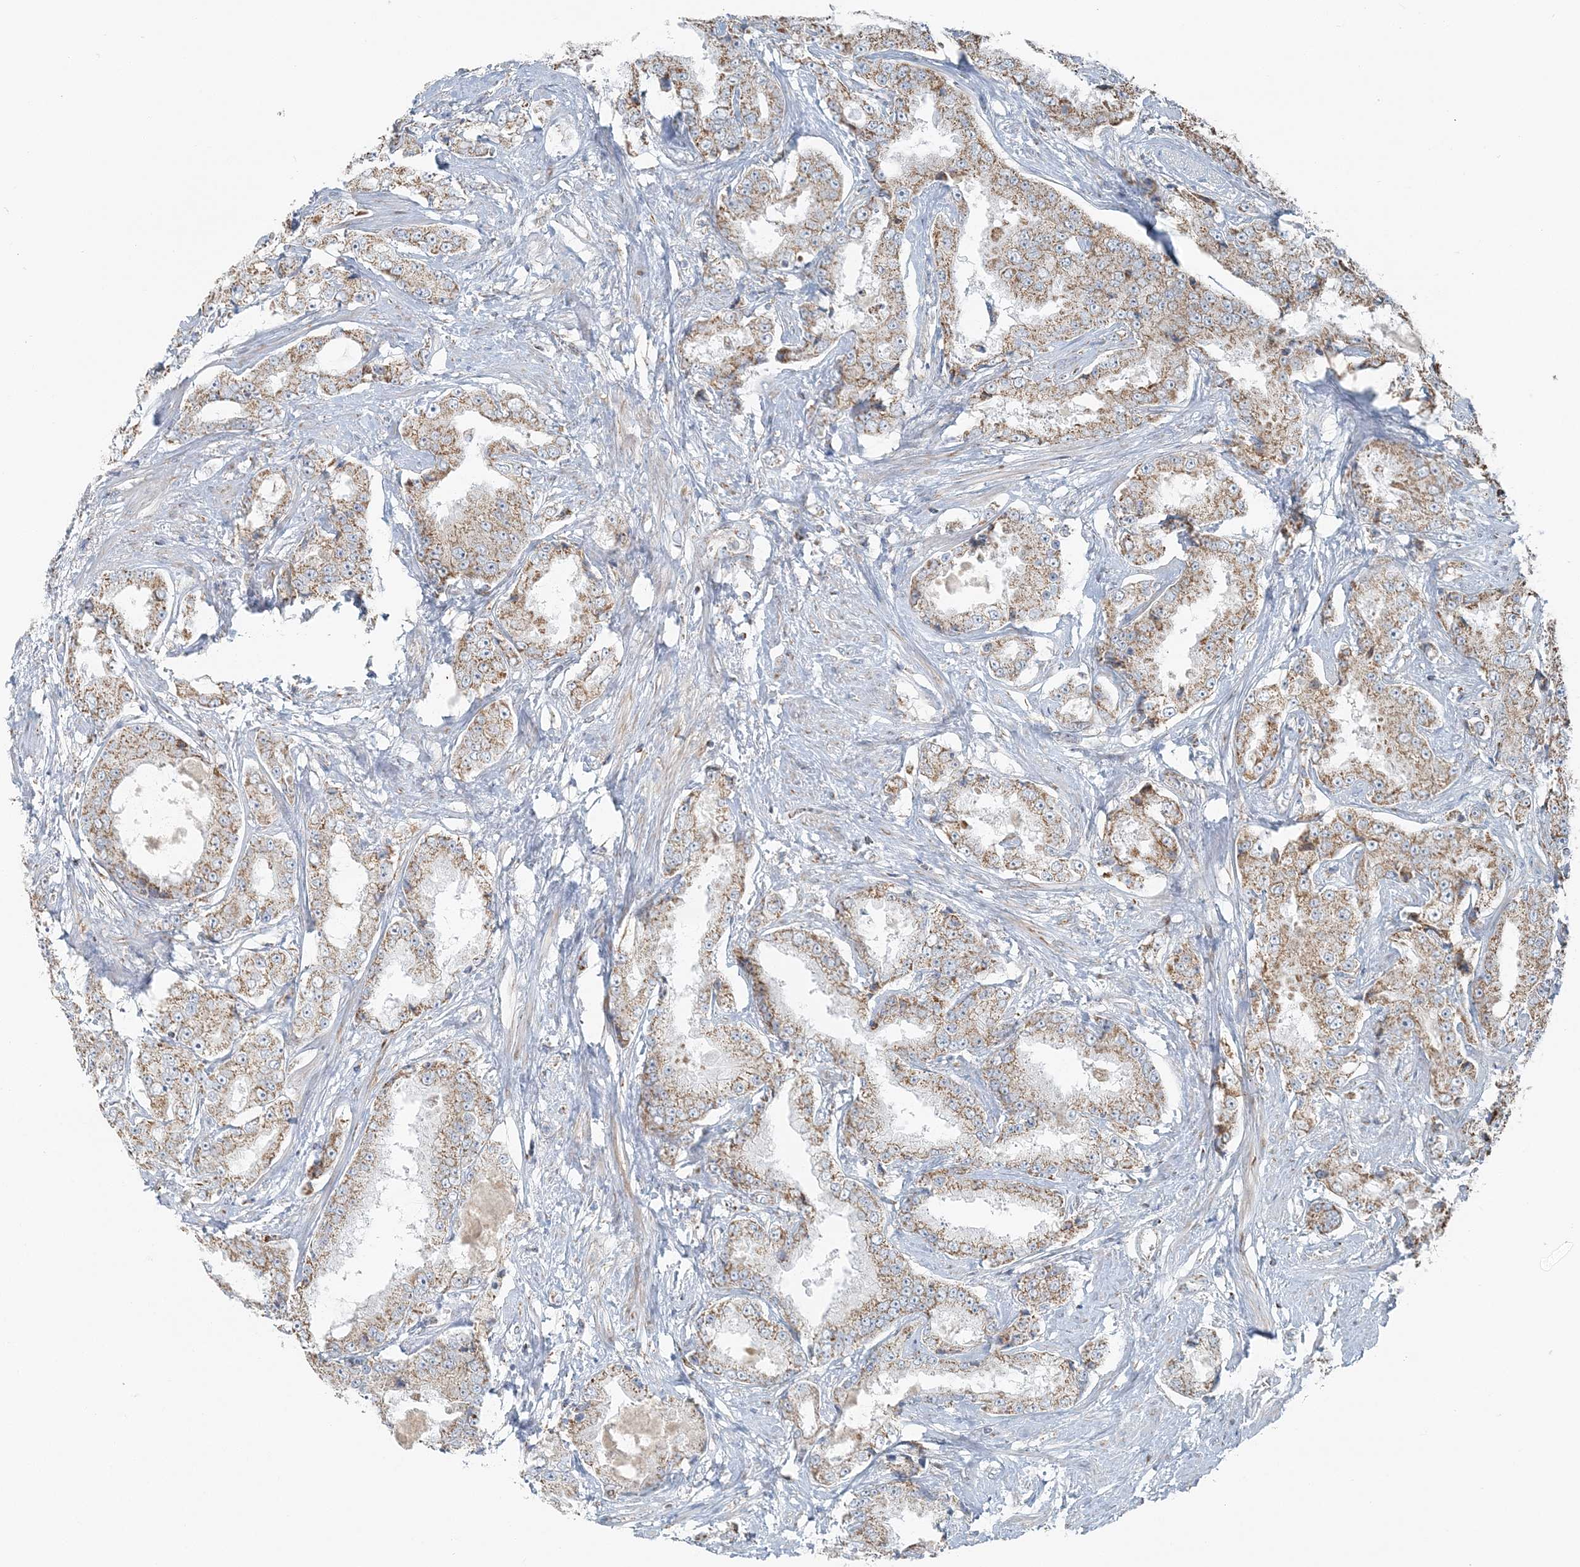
{"staining": {"intensity": "moderate", "quantity": "25%-75%", "location": "cytoplasmic/membranous"}, "tissue": "prostate cancer", "cell_type": "Tumor cells", "image_type": "cancer", "snomed": [{"axis": "morphology", "description": "Adenocarcinoma, High grade"}, {"axis": "topography", "description": "Prostate"}], "caption": "This is a histology image of immunohistochemistry (IHC) staining of prostate cancer (high-grade adenocarcinoma), which shows moderate staining in the cytoplasmic/membranous of tumor cells.", "gene": "SLC22A16", "patient": {"sex": "male", "age": 73}}